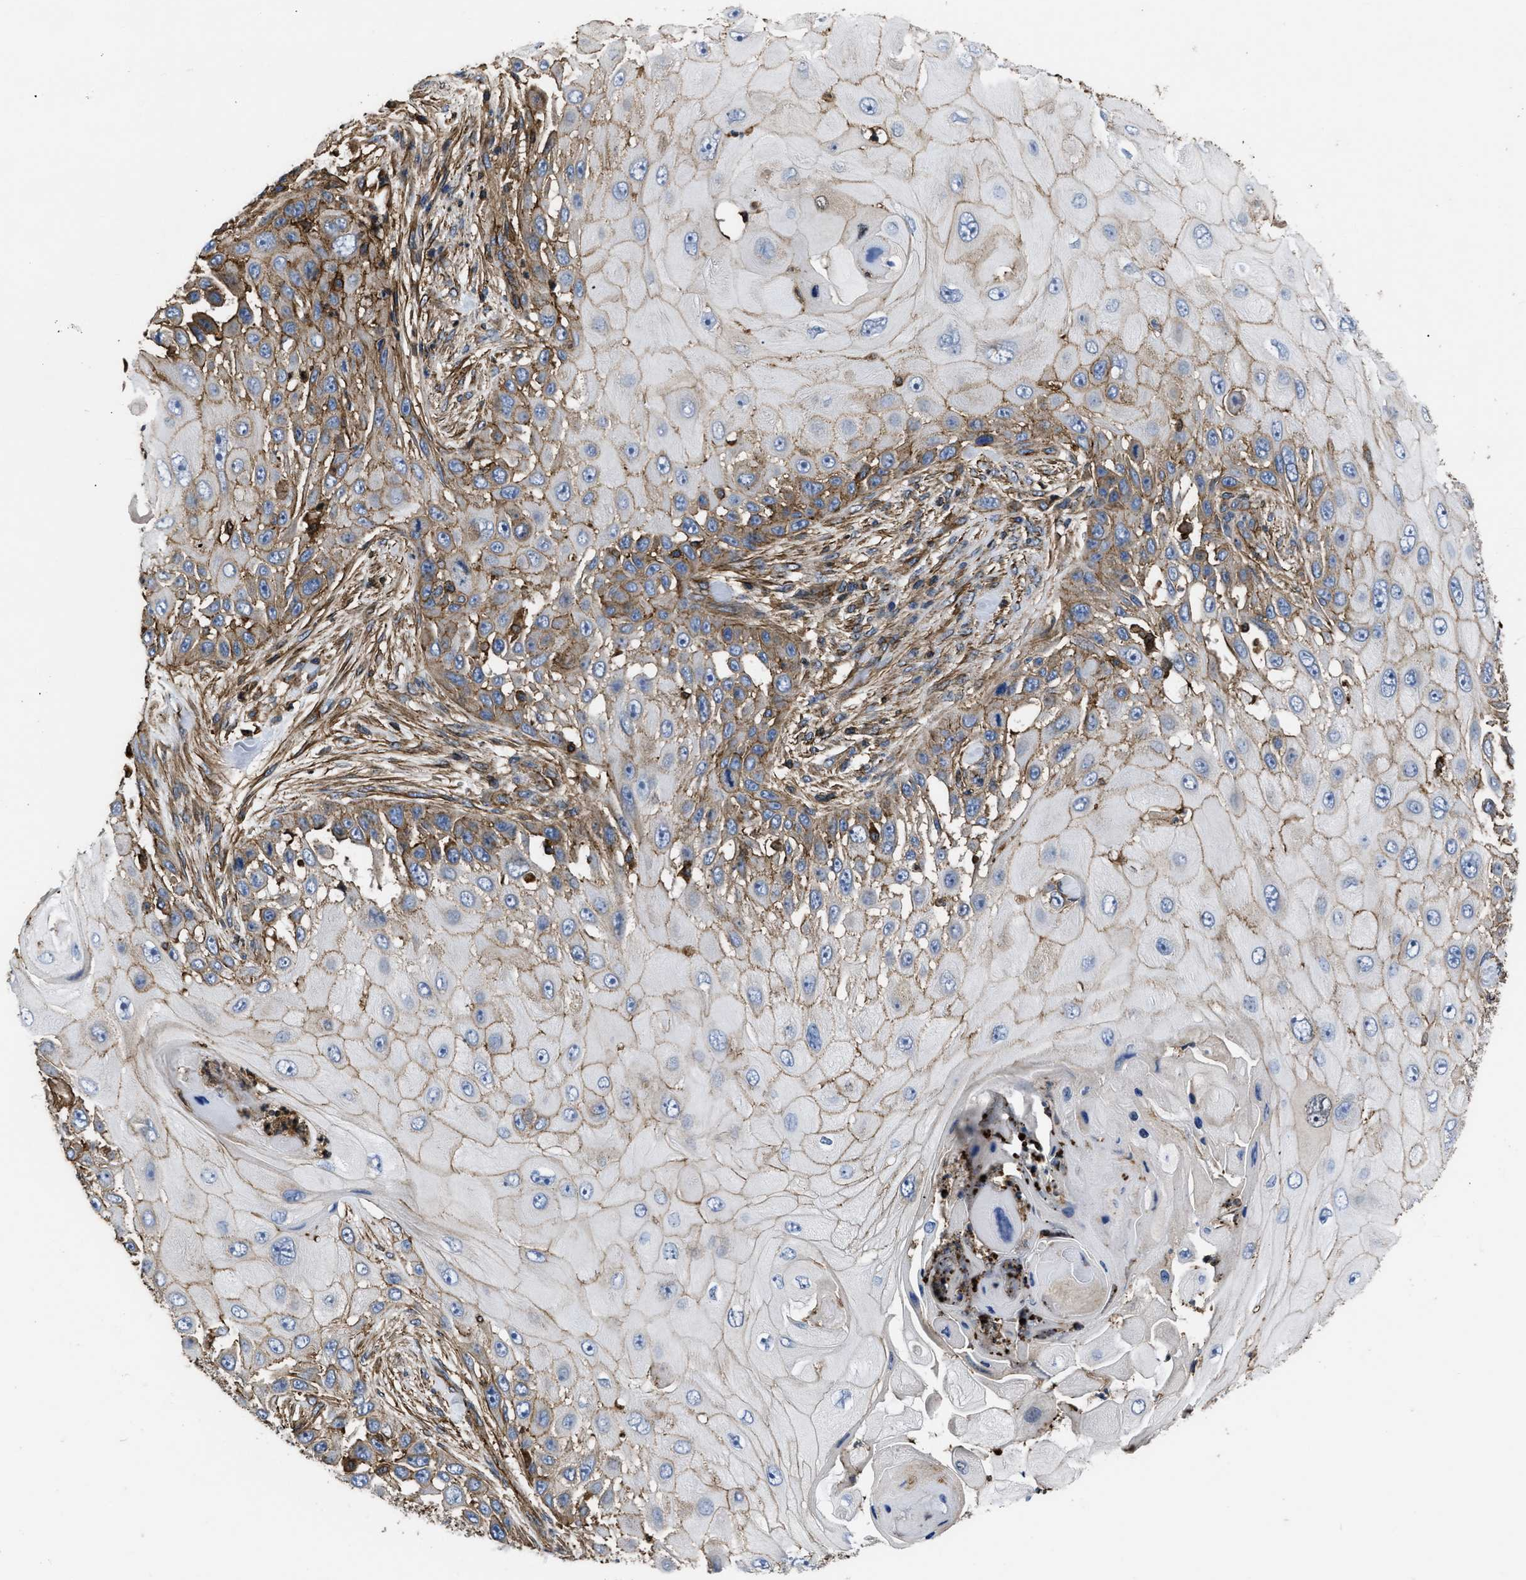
{"staining": {"intensity": "weak", "quantity": ">75%", "location": "cytoplasmic/membranous"}, "tissue": "skin cancer", "cell_type": "Tumor cells", "image_type": "cancer", "snomed": [{"axis": "morphology", "description": "Squamous cell carcinoma, NOS"}, {"axis": "topography", "description": "Skin"}], "caption": "A brown stain labels weak cytoplasmic/membranous positivity of a protein in skin cancer (squamous cell carcinoma) tumor cells.", "gene": "SCUBE2", "patient": {"sex": "female", "age": 44}}